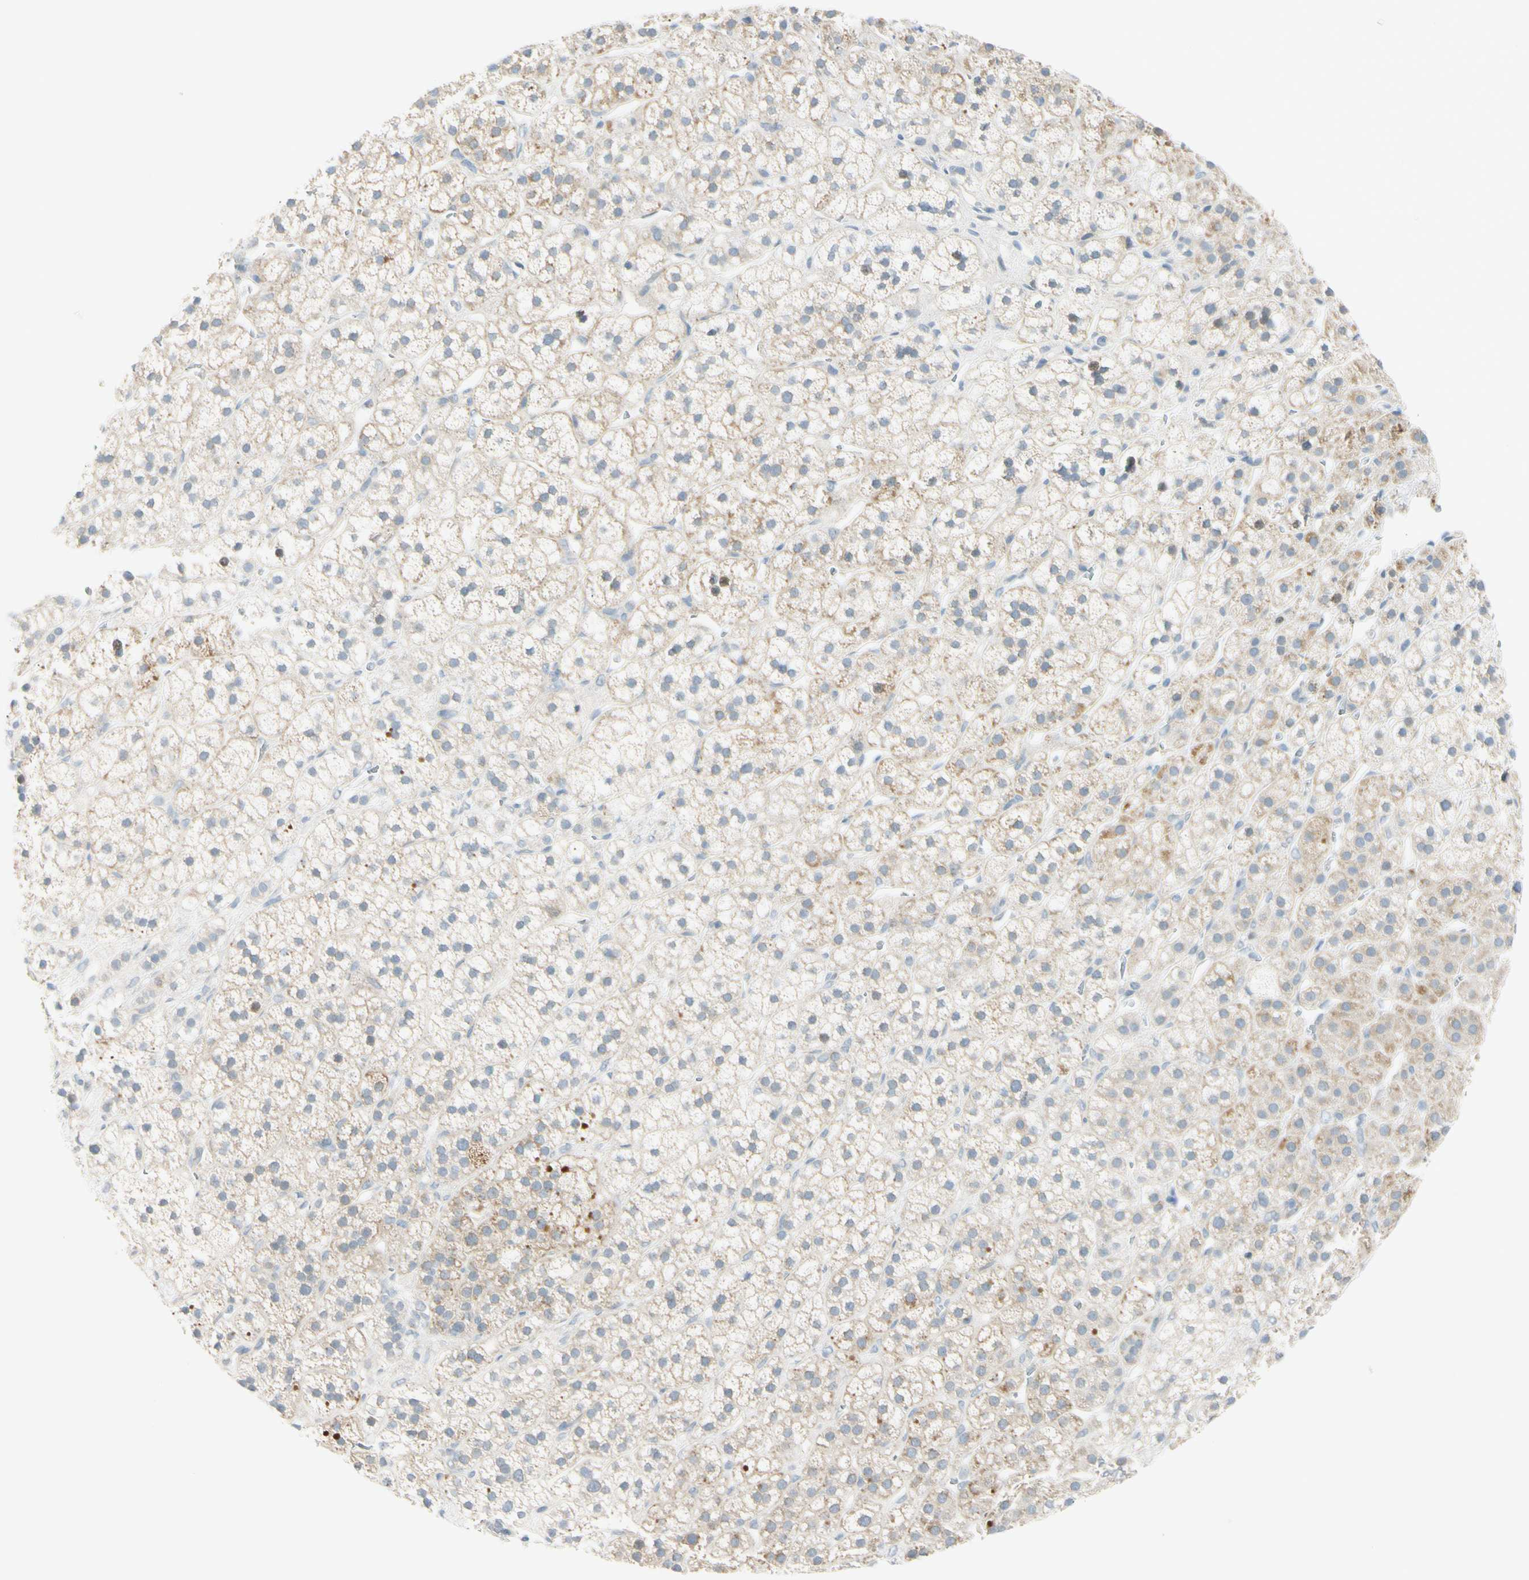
{"staining": {"intensity": "weak", "quantity": "<25%", "location": "cytoplasmic/membranous"}, "tissue": "adrenal gland", "cell_type": "Glandular cells", "image_type": "normal", "snomed": [{"axis": "morphology", "description": "Normal tissue, NOS"}, {"axis": "topography", "description": "Adrenal gland"}], "caption": "Immunohistochemistry (IHC) micrograph of normal adrenal gland: adrenal gland stained with DAB displays no significant protein positivity in glandular cells.", "gene": "GALNT5", "patient": {"sex": "male", "age": 56}}